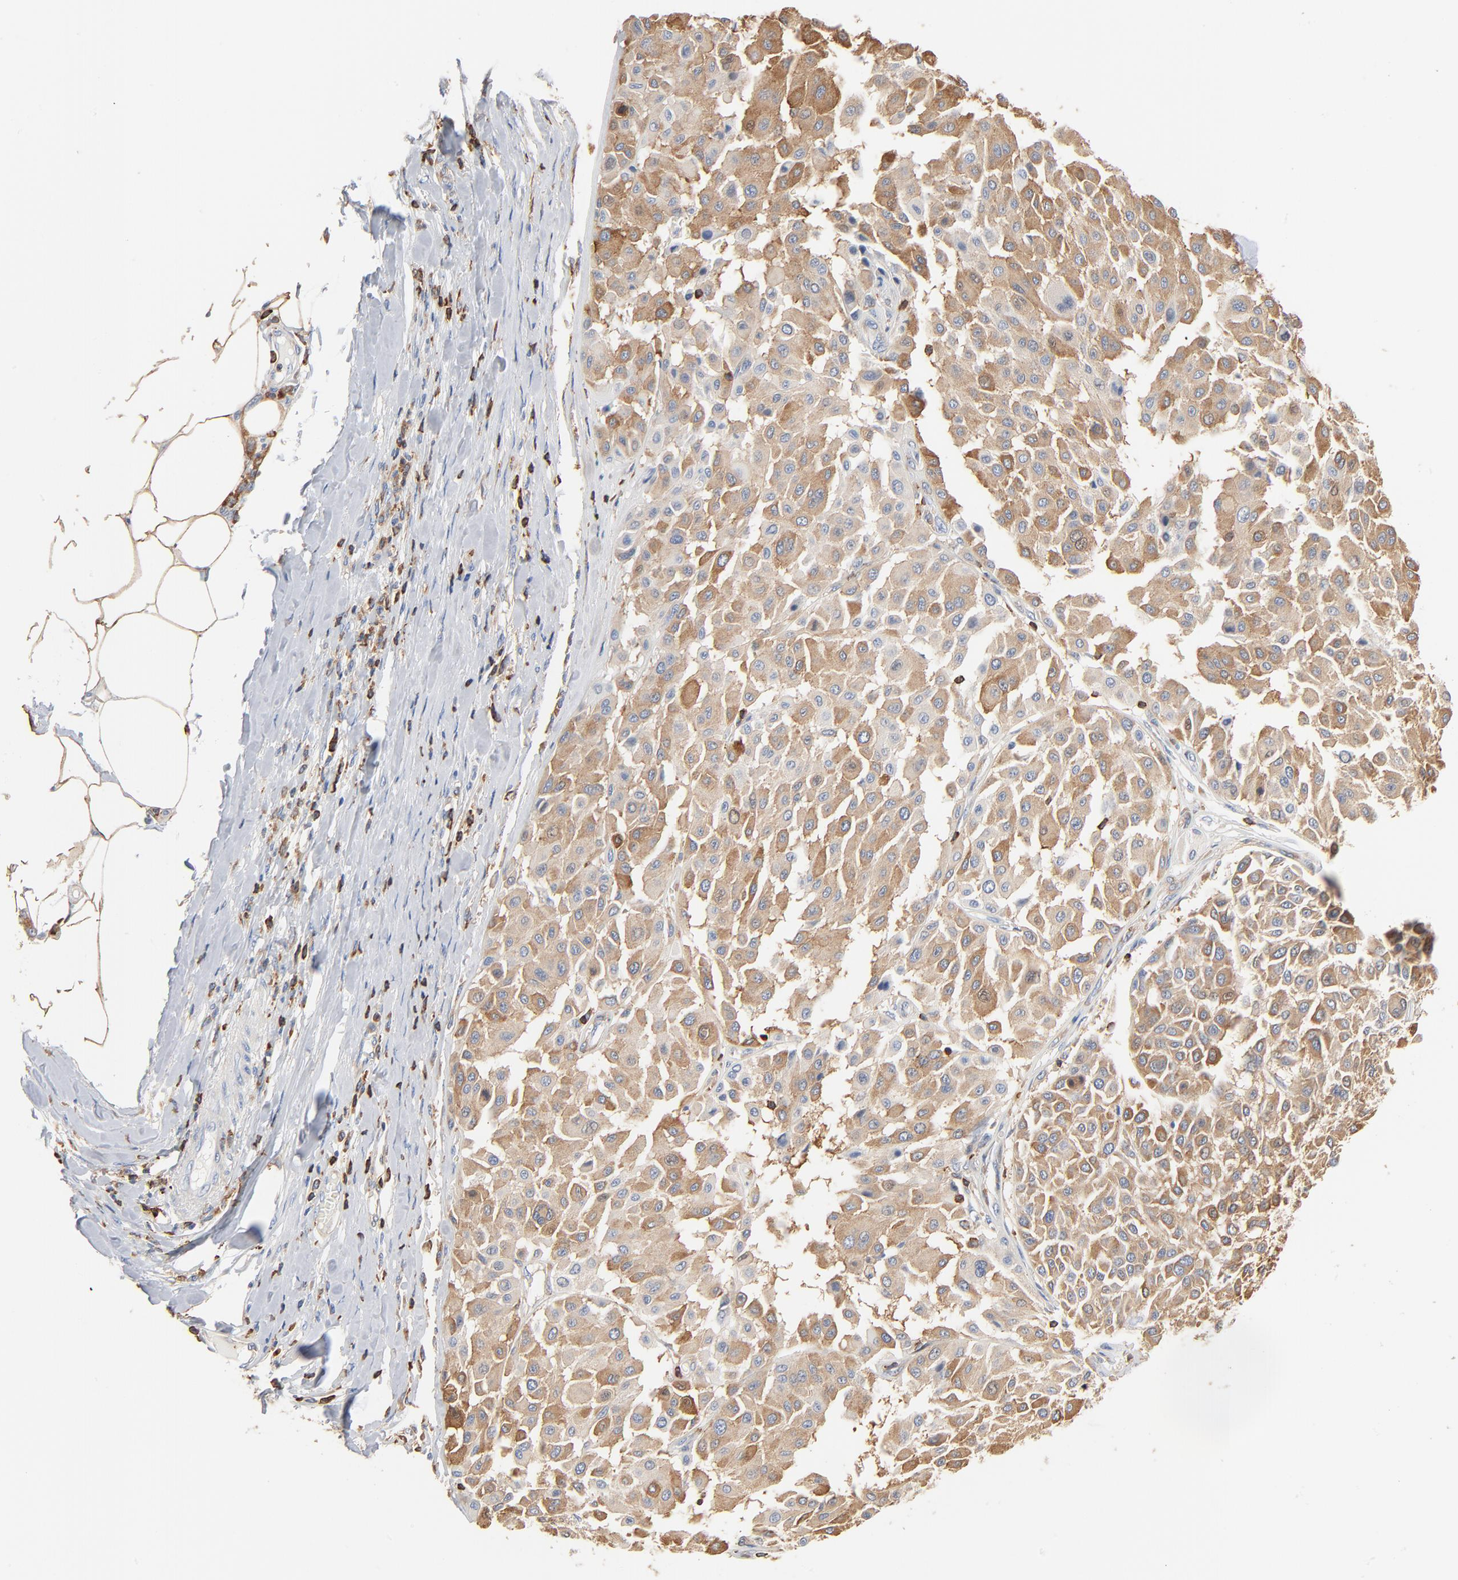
{"staining": {"intensity": "weak", "quantity": ">75%", "location": "cytoplasmic/membranous"}, "tissue": "melanoma", "cell_type": "Tumor cells", "image_type": "cancer", "snomed": [{"axis": "morphology", "description": "Malignant melanoma, Metastatic site"}, {"axis": "topography", "description": "Soft tissue"}], "caption": "Melanoma stained for a protein reveals weak cytoplasmic/membranous positivity in tumor cells. The protein of interest is shown in brown color, while the nuclei are stained blue.", "gene": "SH3KBP1", "patient": {"sex": "male", "age": 41}}